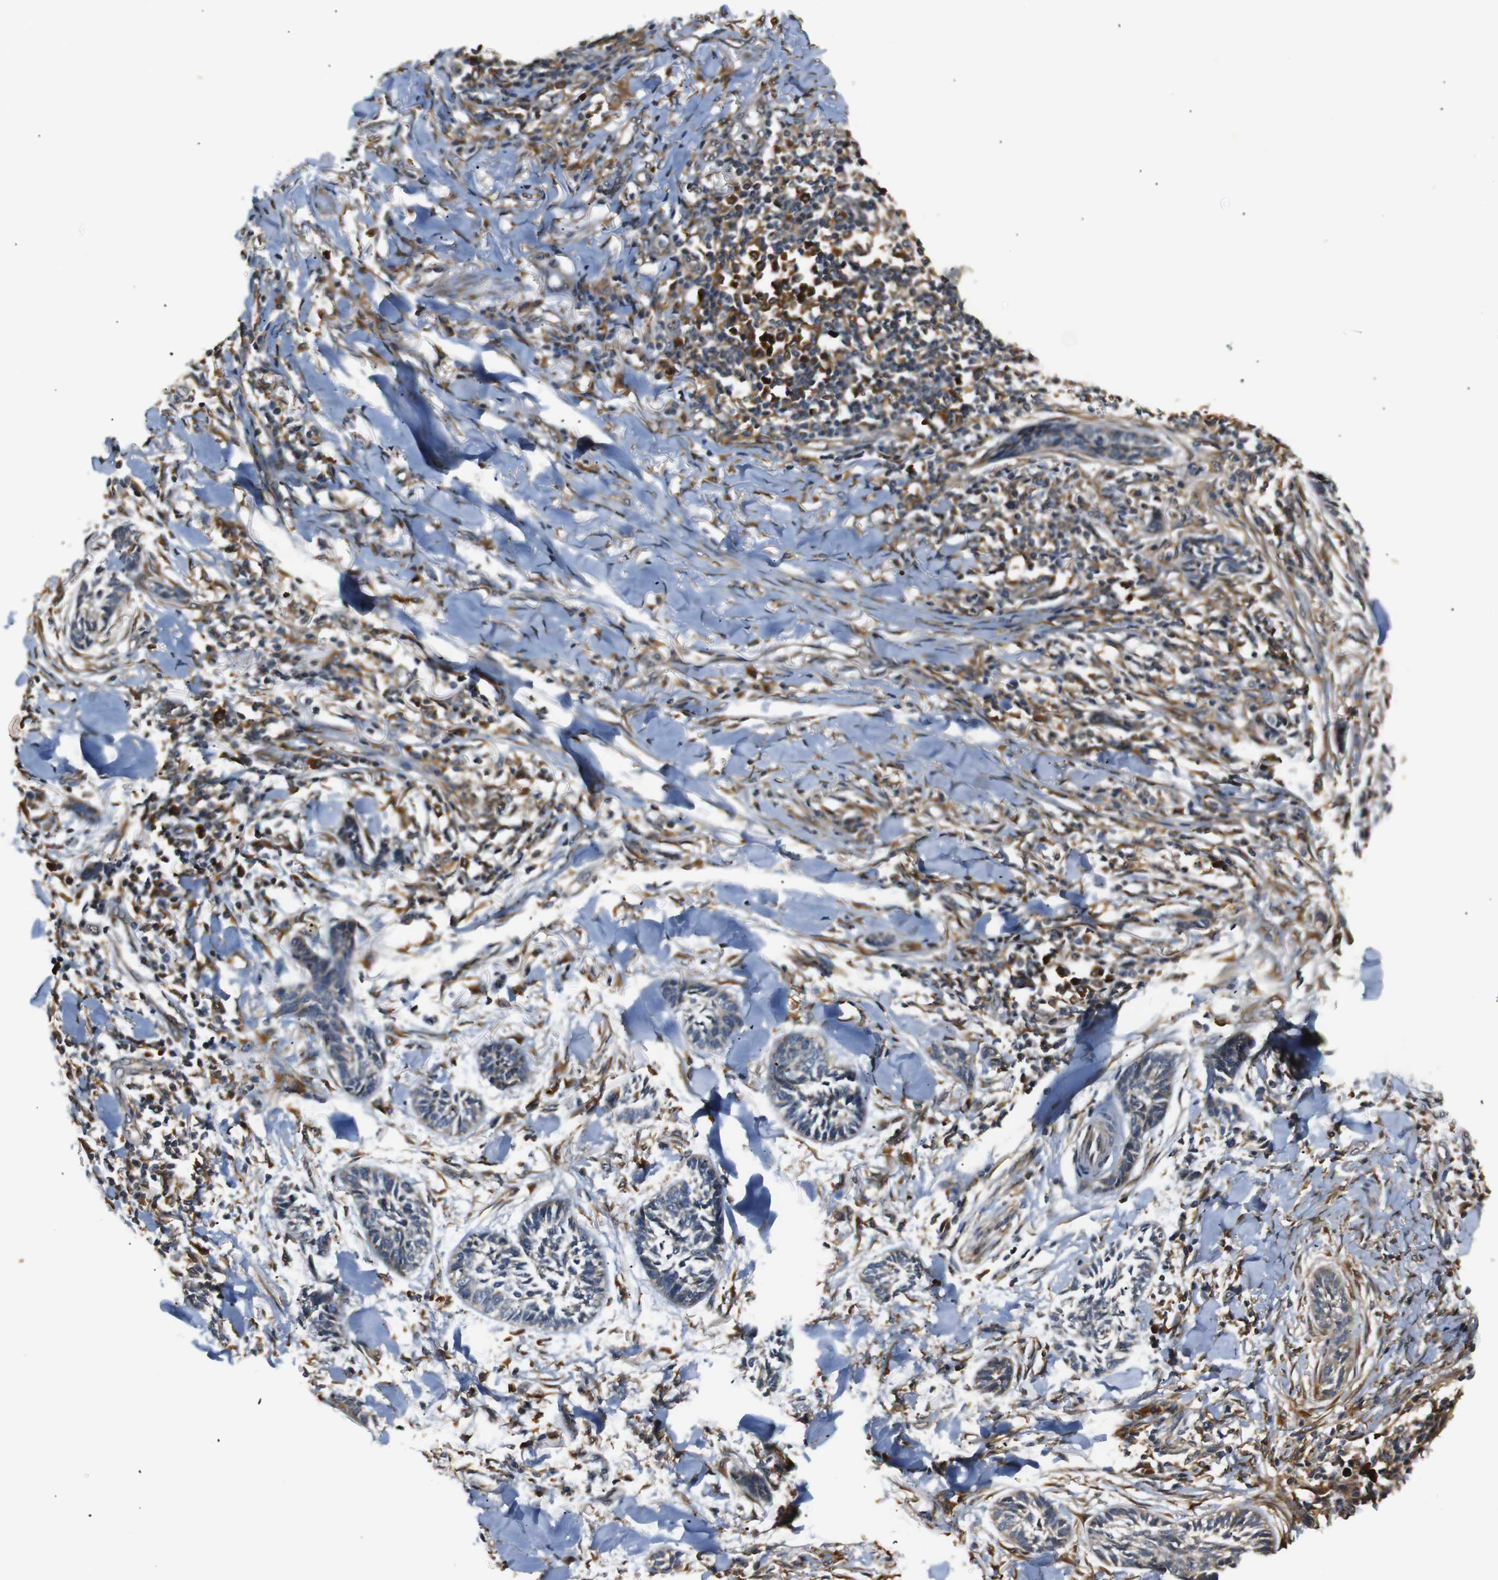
{"staining": {"intensity": "weak", "quantity": "<25%", "location": "cytoplasmic/membranous"}, "tissue": "skin cancer", "cell_type": "Tumor cells", "image_type": "cancer", "snomed": [{"axis": "morphology", "description": "Papilloma, NOS"}, {"axis": "morphology", "description": "Basal cell carcinoma"}, {"axis": "topography", "description": "Skin"}], "caption": "Human skin papilloma stained for a protein using IHC displays no positivity in tumor cells.", "gene": "TMED2", "patient": {"sex": "male", "age": 87}}